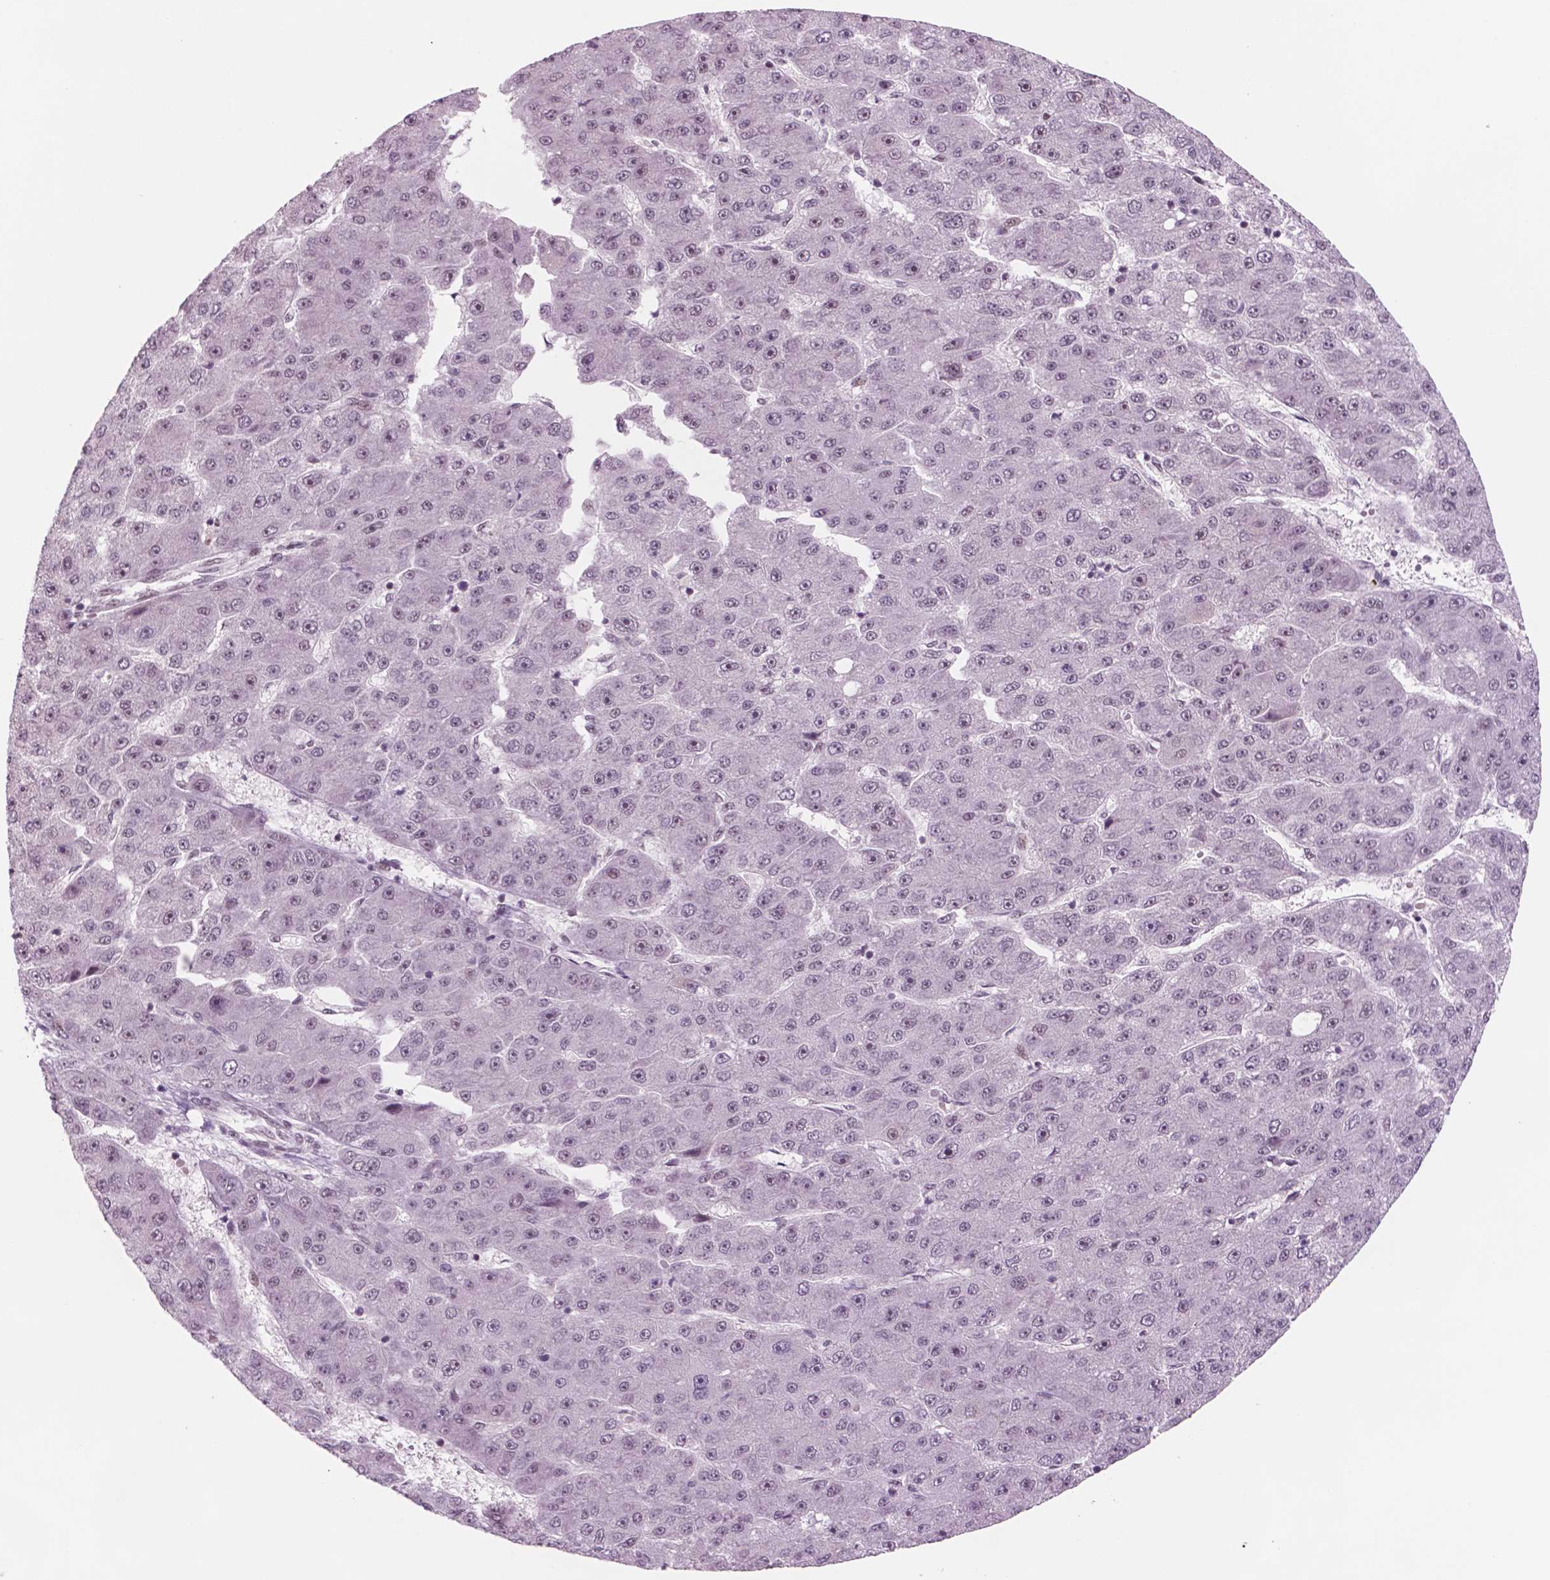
{"staining": {"intensity": "moderate", "quantity": "25%-75%", "location": "nuclear"}, "tissue": "liver cancer", "cell_type": "Tumor cells", "image_type": "cancer", "snomed": [{"axis": "morphology", "description": "Carcinoma, Hepatocellular, NOS"}, {"axis": "topography", "description": "Liver"}], "caption": "DAB (3,3'-diaminobenzidine) immunohistochemical staining of human liver hepatocellular carcinoma shows moderate nuclear protein staining in about 25%-75% of tumor cells.", "gene": "POLR2E", "patient": {"sex": "male", "age": 67}}